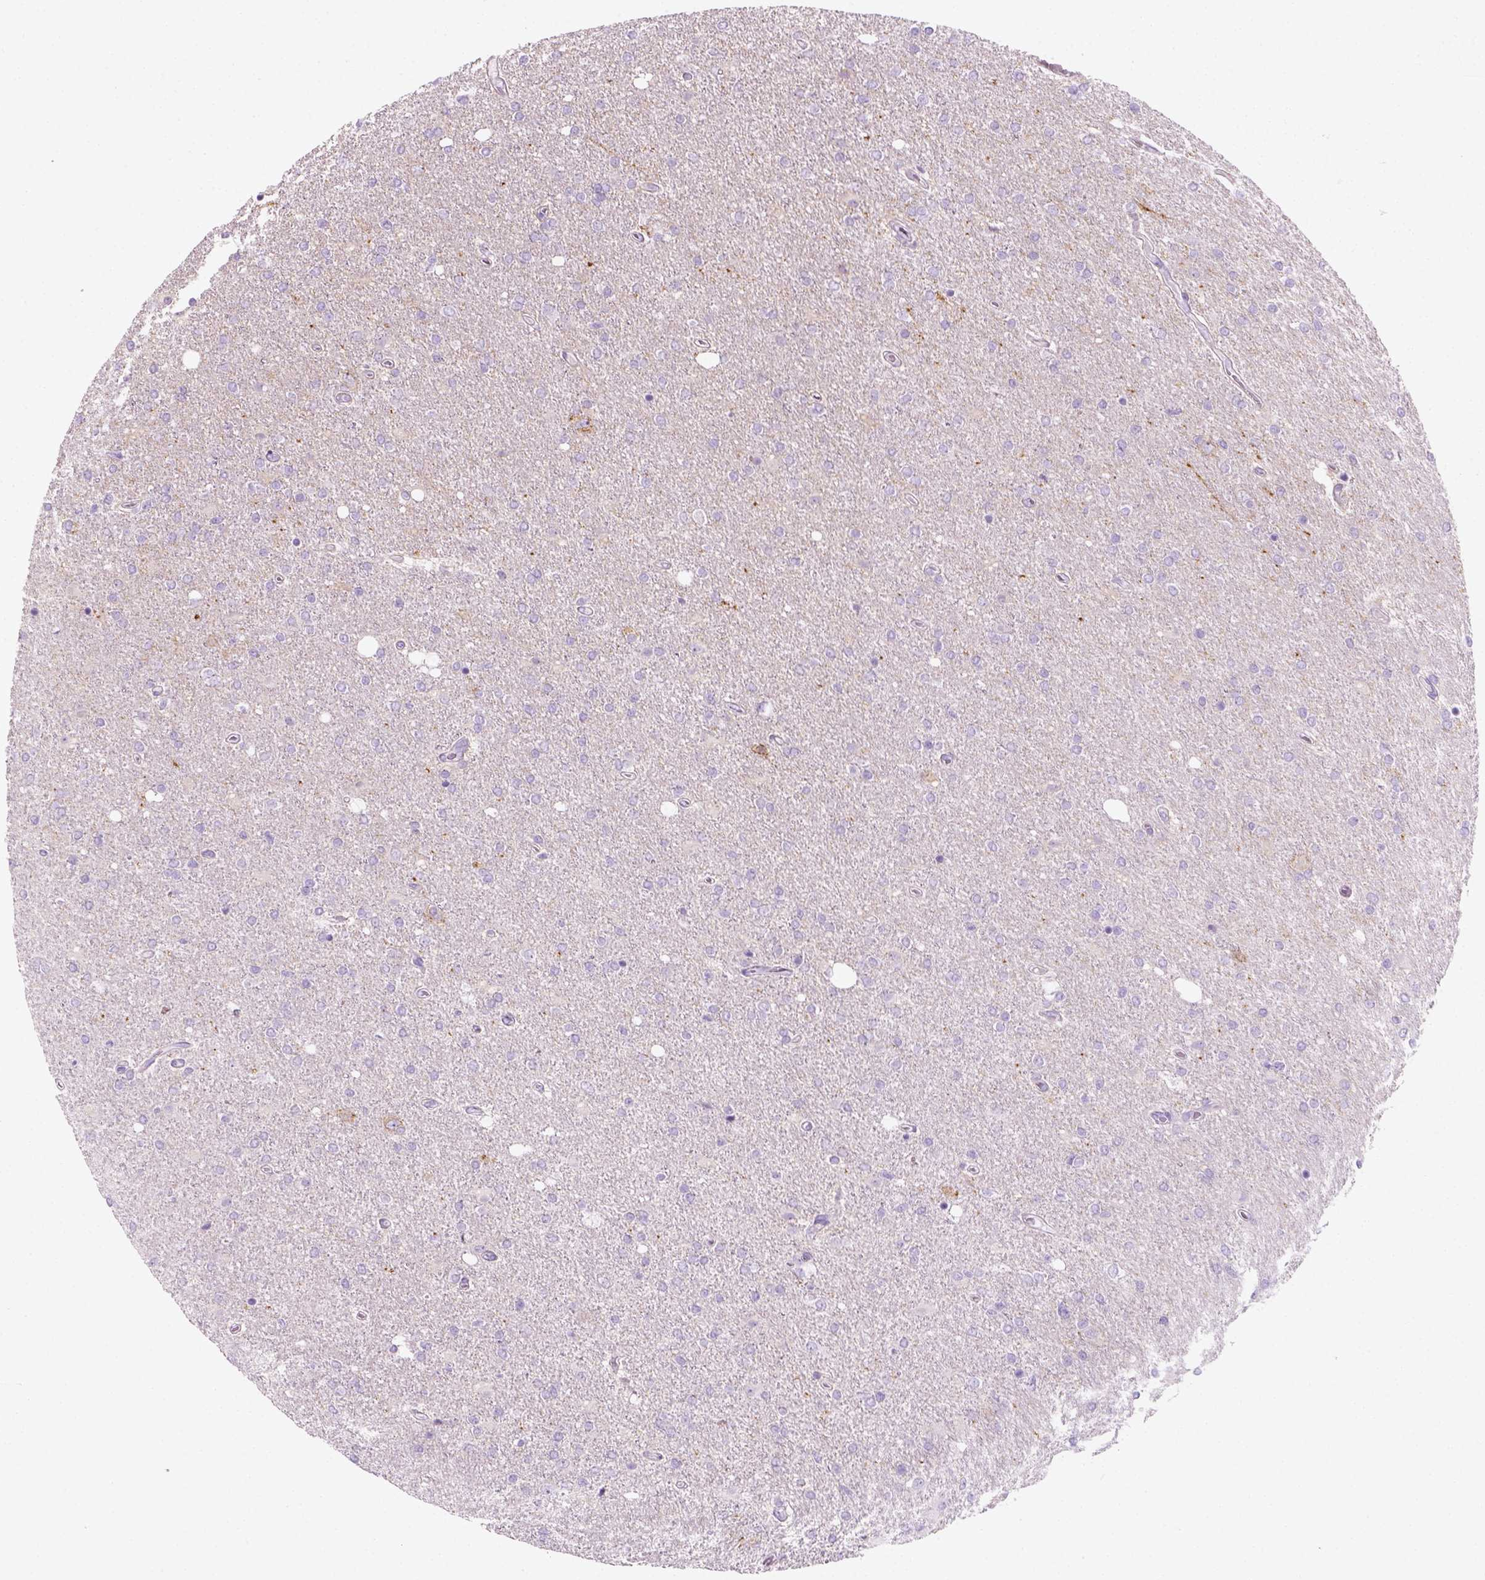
{"staining": {"intensity": "negative", "quantity": "none", "location": "none"}, "tissue": "glioma", "cell_type": "Tumor cells", "image_type": "cancer", "snomed": [{"axis": "morphology", "description": "Glioma, malignant, High grade"}, {"axis": "topography", "description": "Cerebral cortex"}], "caption": "A photomicrograph of glioma stained for a protein shows no brown staining in tumor cells. (Stains: DAB immunohistochemistry (IHC) with hematoxylin counter stain, Microscopy: brightfield microscopy at high magnification).", "gene": "SLC12A5", "patient": {"sex": "male", "age": 70}}